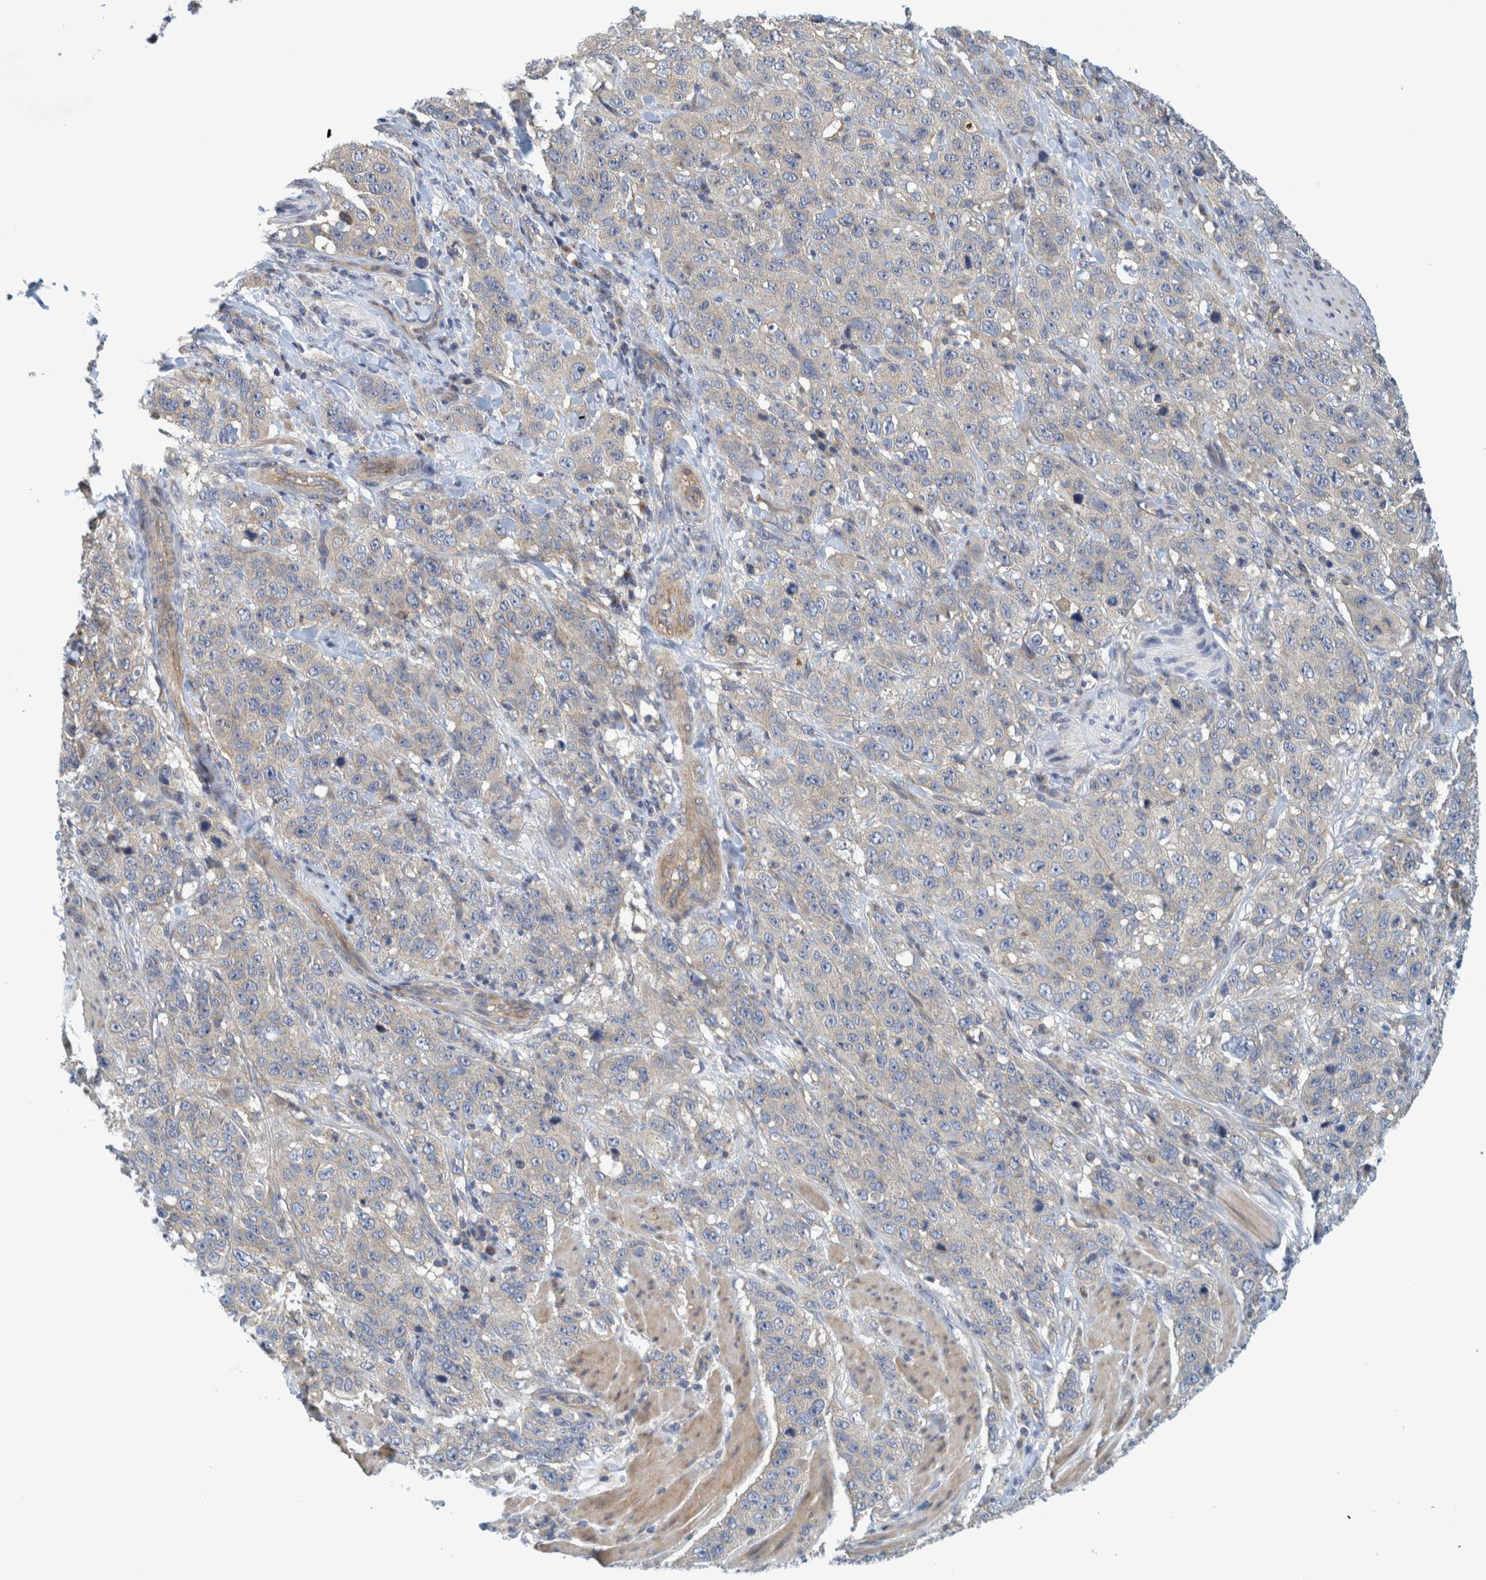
{"staining": {"intensity": "negative", "quantity": "none", "location": "none"}, "tissue": "stomach cancer", "cell_type": "Tumor cells", "image_type": "cancer", "snomed": [{"axis": "morphology", "description": "Adenocarcinoma, NOS"}, {"axis": "topography", "description": "Stomach"}], "caption": "A high-resolution image shows immunohistochemistry (IHC) staining of stomach cancer (adenocarcinoma), which shows no significant positivity in tumor cells.", "gene": "ZNF324B", "patient": {"sex": "male", "age": 48}}